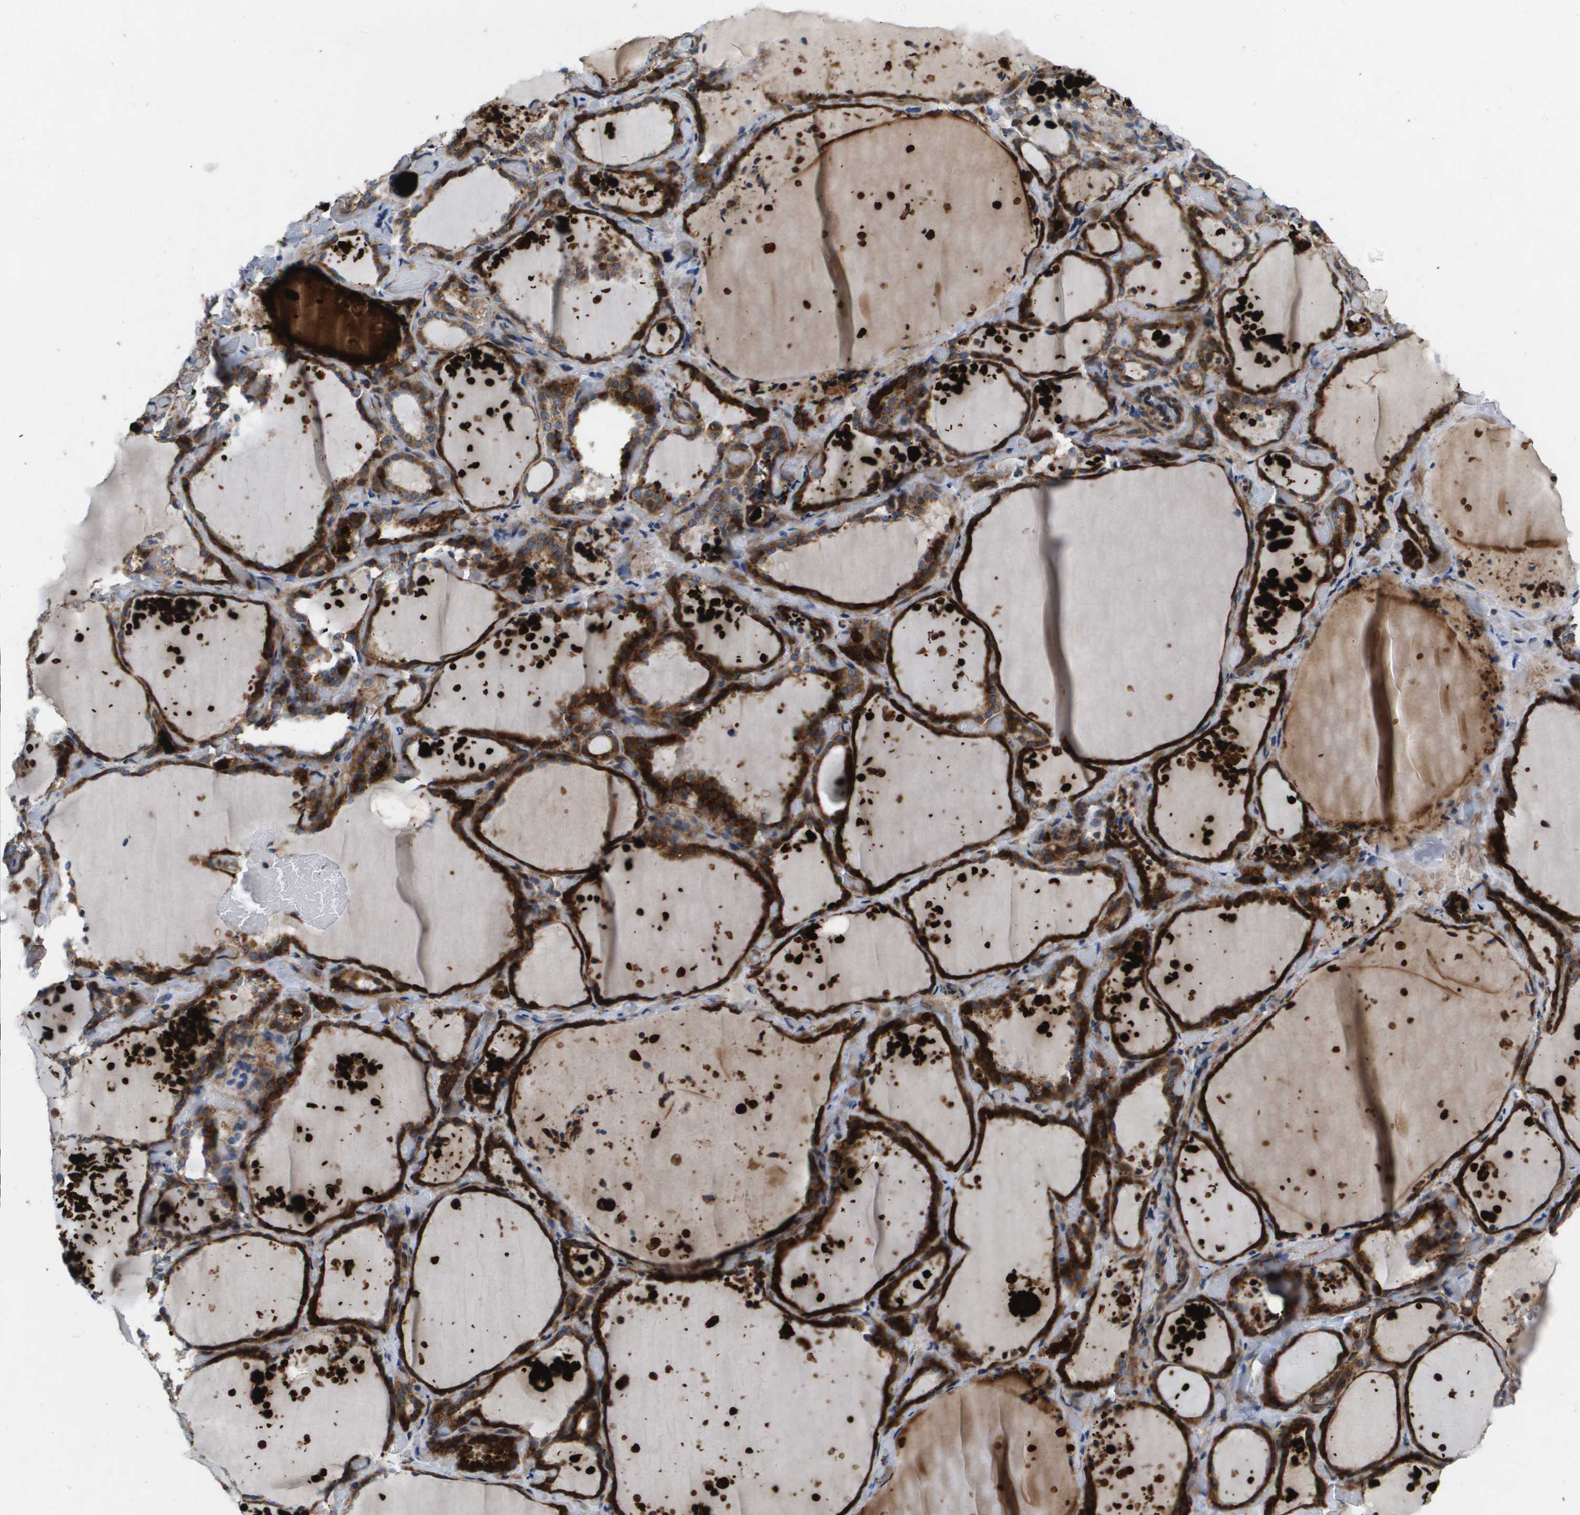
{"staining": {"intensity": "moderate", "quantity": ">75%", "location": "cytoplasmic/membranous"}, "tissue": "thyroid gland", "cell_type": "Glandular cells", "image_type": "normal", "snomed": [{"axis": "morphology", "description": "Normal tissue, NOS"}, {"axis": "topography", "description": "Thyroid gland"}], "caption": "The immunohistochemical stain shows moderate cytoplasmic/membranous positivity in glandular cells of benign thyroid gland. (Stains: DAB (3,3'-diaminobenzidine) in brown, nuclei in blue, Microscopy: brightfield microscopy at high magnification).", "gene": "ENTPD2", "patient": {"sex": "female", "age": 44}}